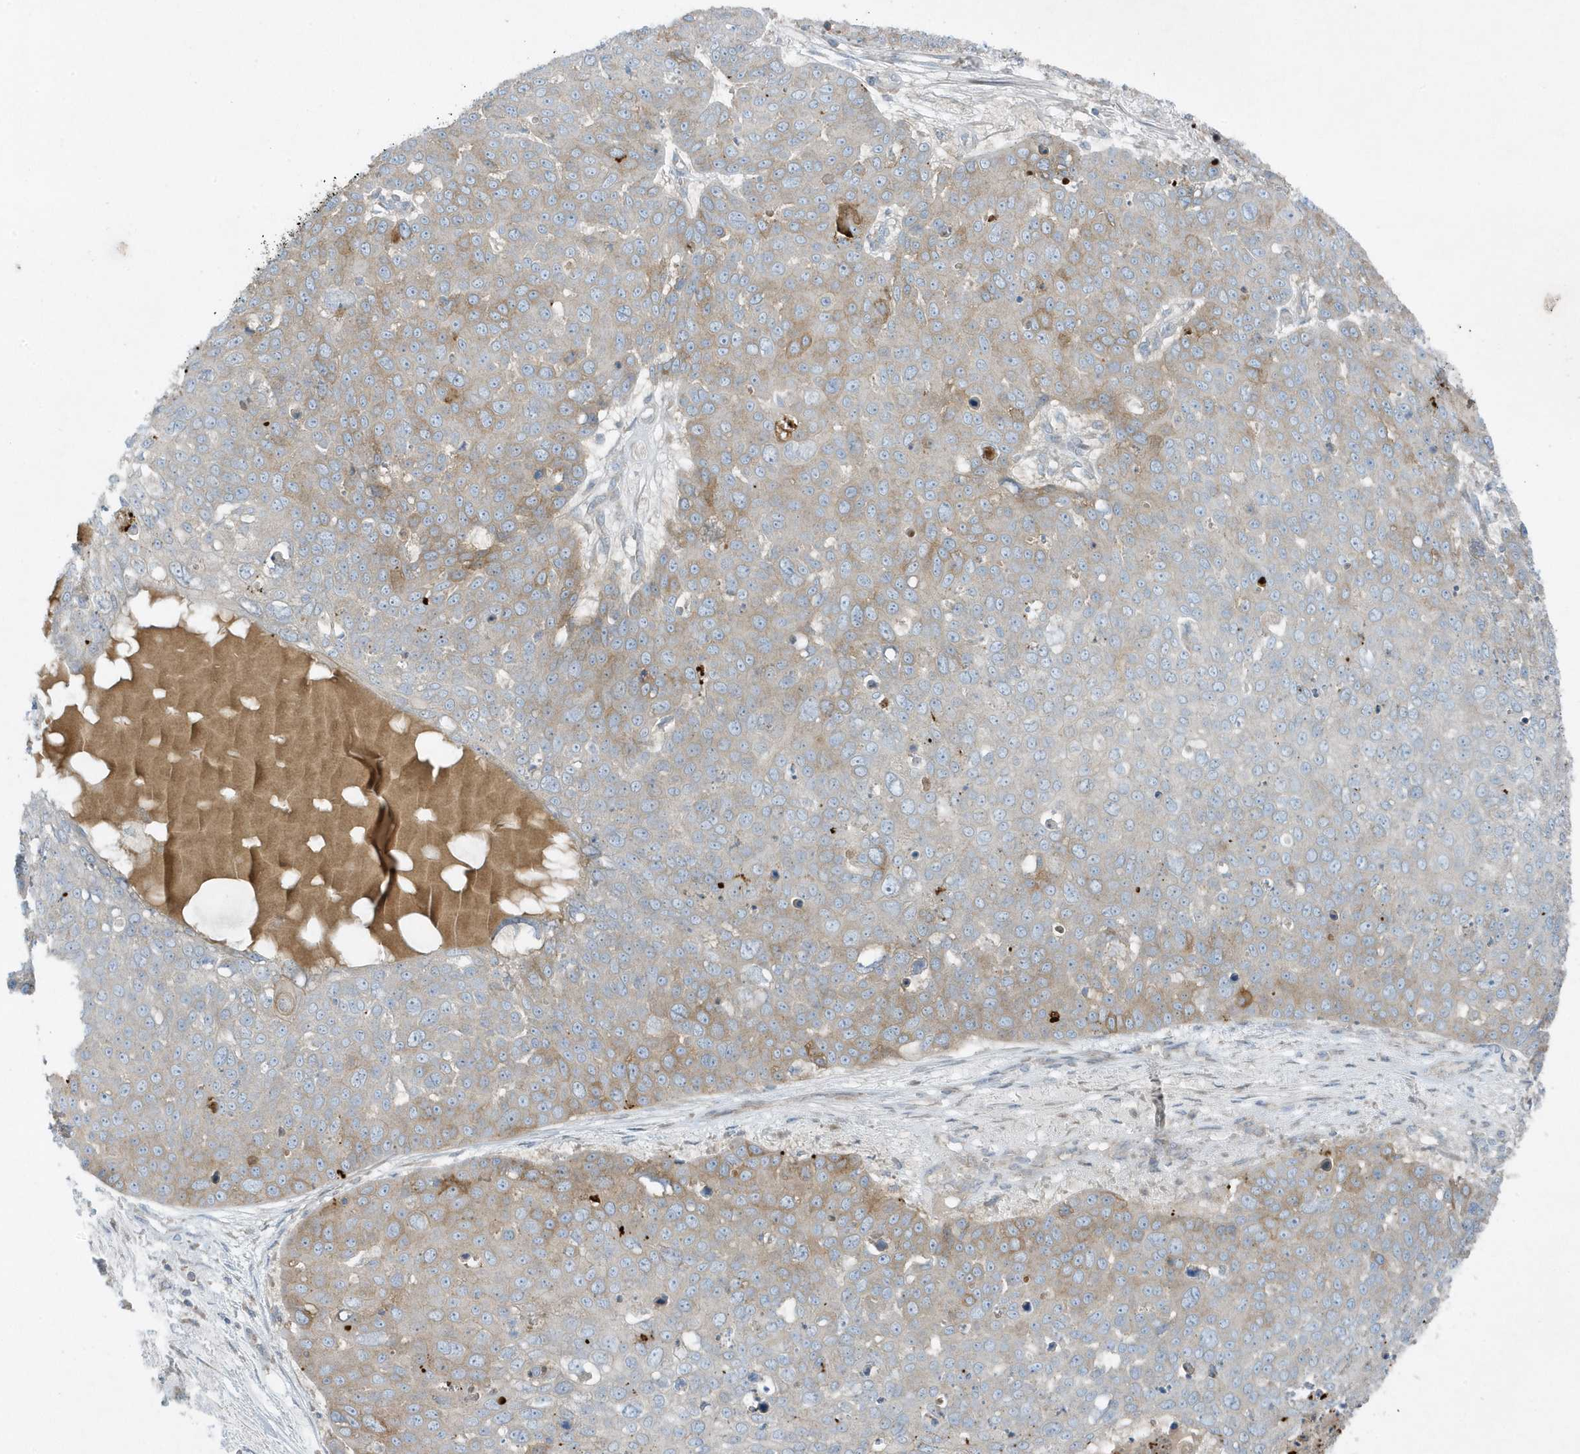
{"staining": {"intensity": "moderate", "quantity": "25%-75%", "location": "cytoplasmic/membranous"}, "tissue": "skin cancer", "cell_type": "Tumor cells", "image_type": "cancer", "snomed": [{"axis": "morphology", "description": "Squamous cell carcinoma, NOS"}, {"axis": "topography", "description": "Skin"}], "caption": "Squamous cell carcinoma (skin) was stained to show a protein in brown. There is medium levels of moderate cytoplasmic/membranous staining in approximately 25%-75% of tumor cells. (brown staining indicates protein expression, while blue staining denotes nuclei).", "gene": "SLC38A2", "patient": {"sex": "male", "age": 71}}